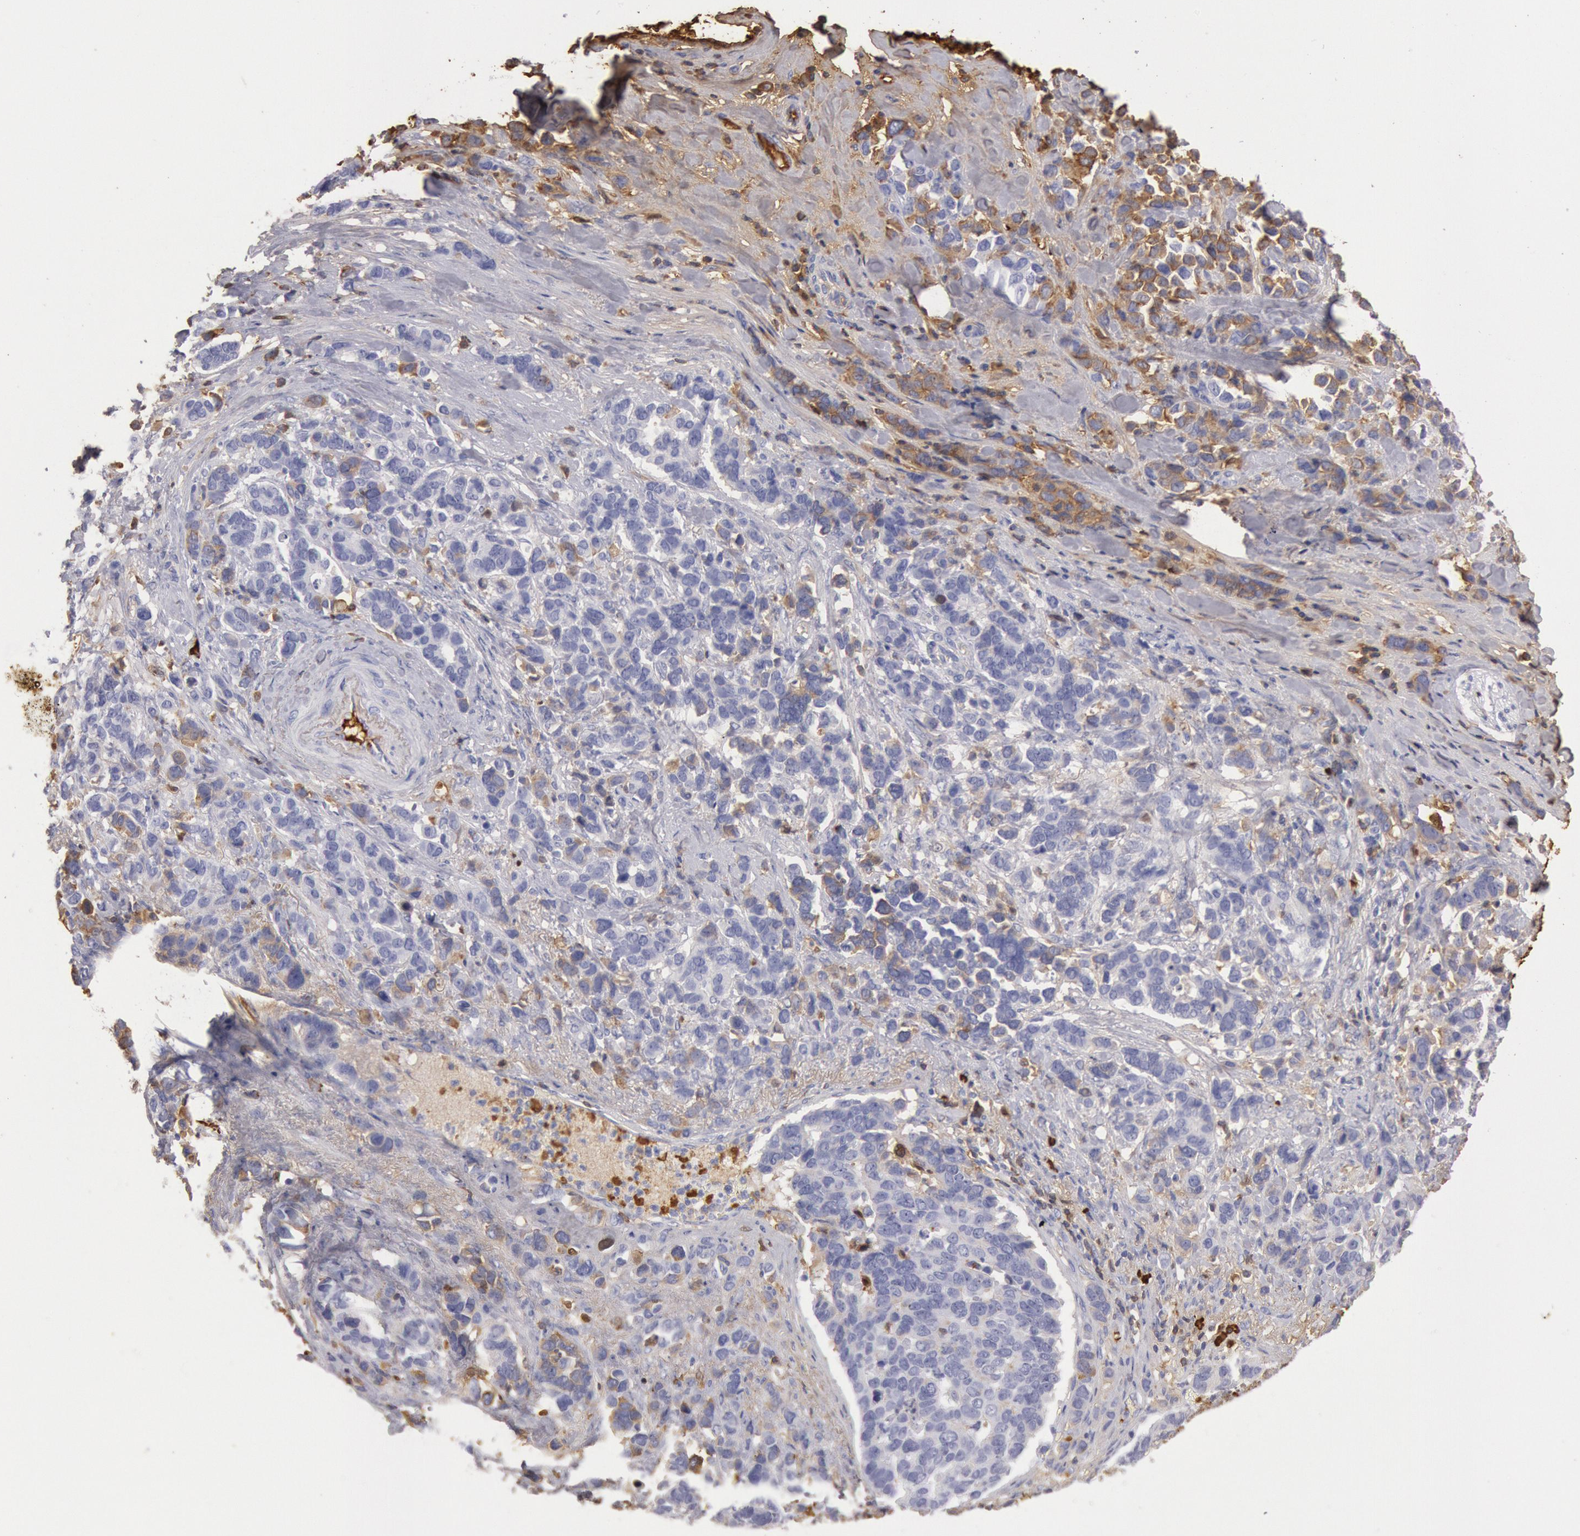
{"staining": {"intensity": "negative", "quantity": "none", "location": "none"}, "tissue": "stomach cancer", "cell_type": "Tumor cells", "image_type": "cancer", "snomed": [{"axis": "morphology", "description": "Adenocarcinoma, NOS"}, {"axis": "topography", "description": "Stomach, upper"}], "caption": "Tumor cells are negative for brown protein staining in stomach cancer.", "gene": "IGHA1", "patient": {"sex": "male", "age": 71}}